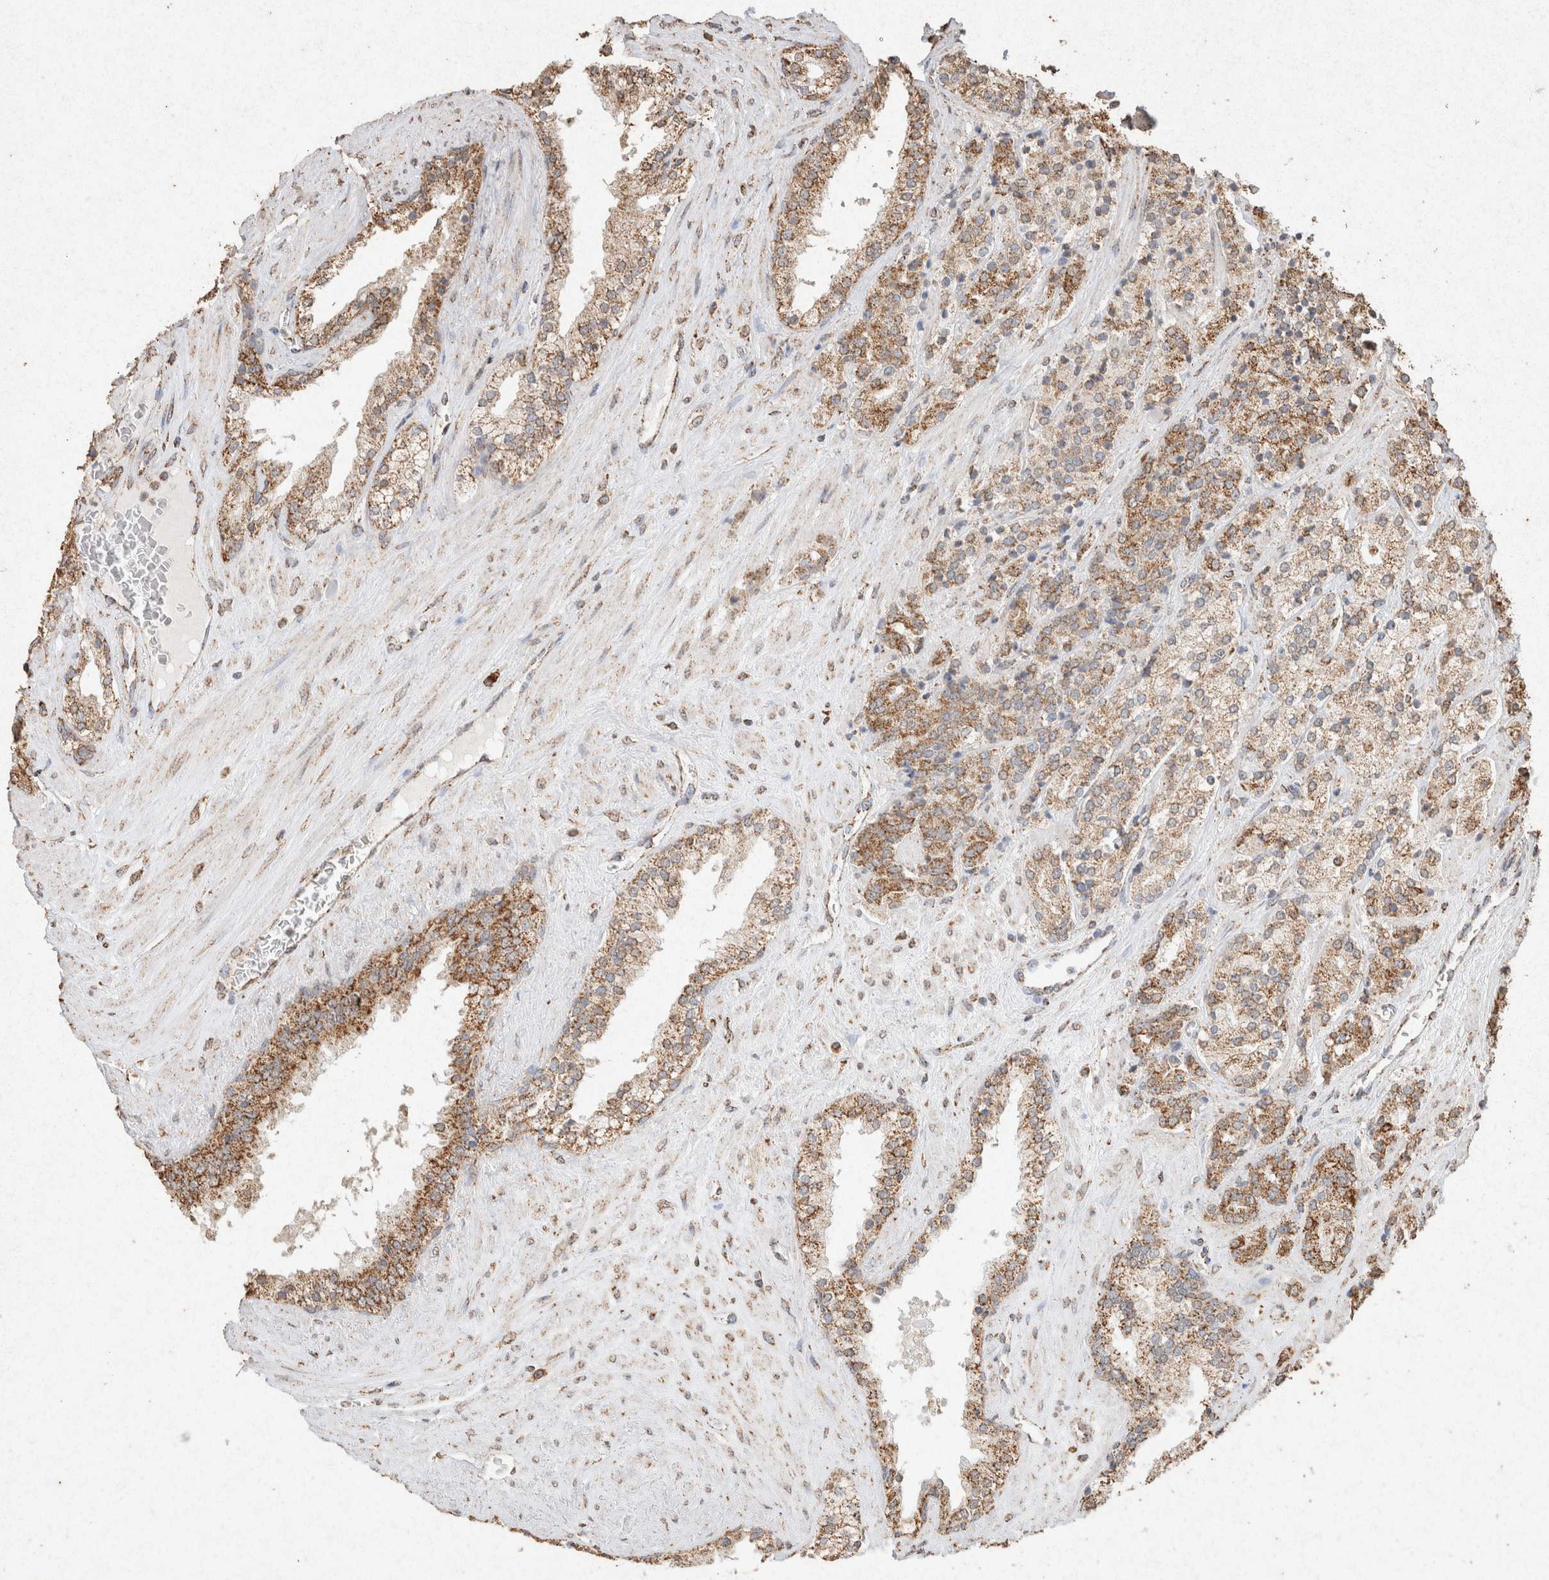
{"staining": {"intensity": "moderate", "quantity": ">75%", "location": "cytoplasmic/membranous"}, "tissue": "prostate cancer", "cell_type": "Tumor cells", "image_type": "cancer", "snomed": [{"axis": "morphology", "description": "Adenocarcinoma, High grade"}, {"axis": "topography", "description": "Prostate"}], "caption": "Prostate cancer (adenocarcinoma (high-grade)) stained for a protein exhibits moderate cytoplasmic/membranous positivity in tumor cells.", "gene": "SDC2", "patient": {"sex": "male", "age": 71}}